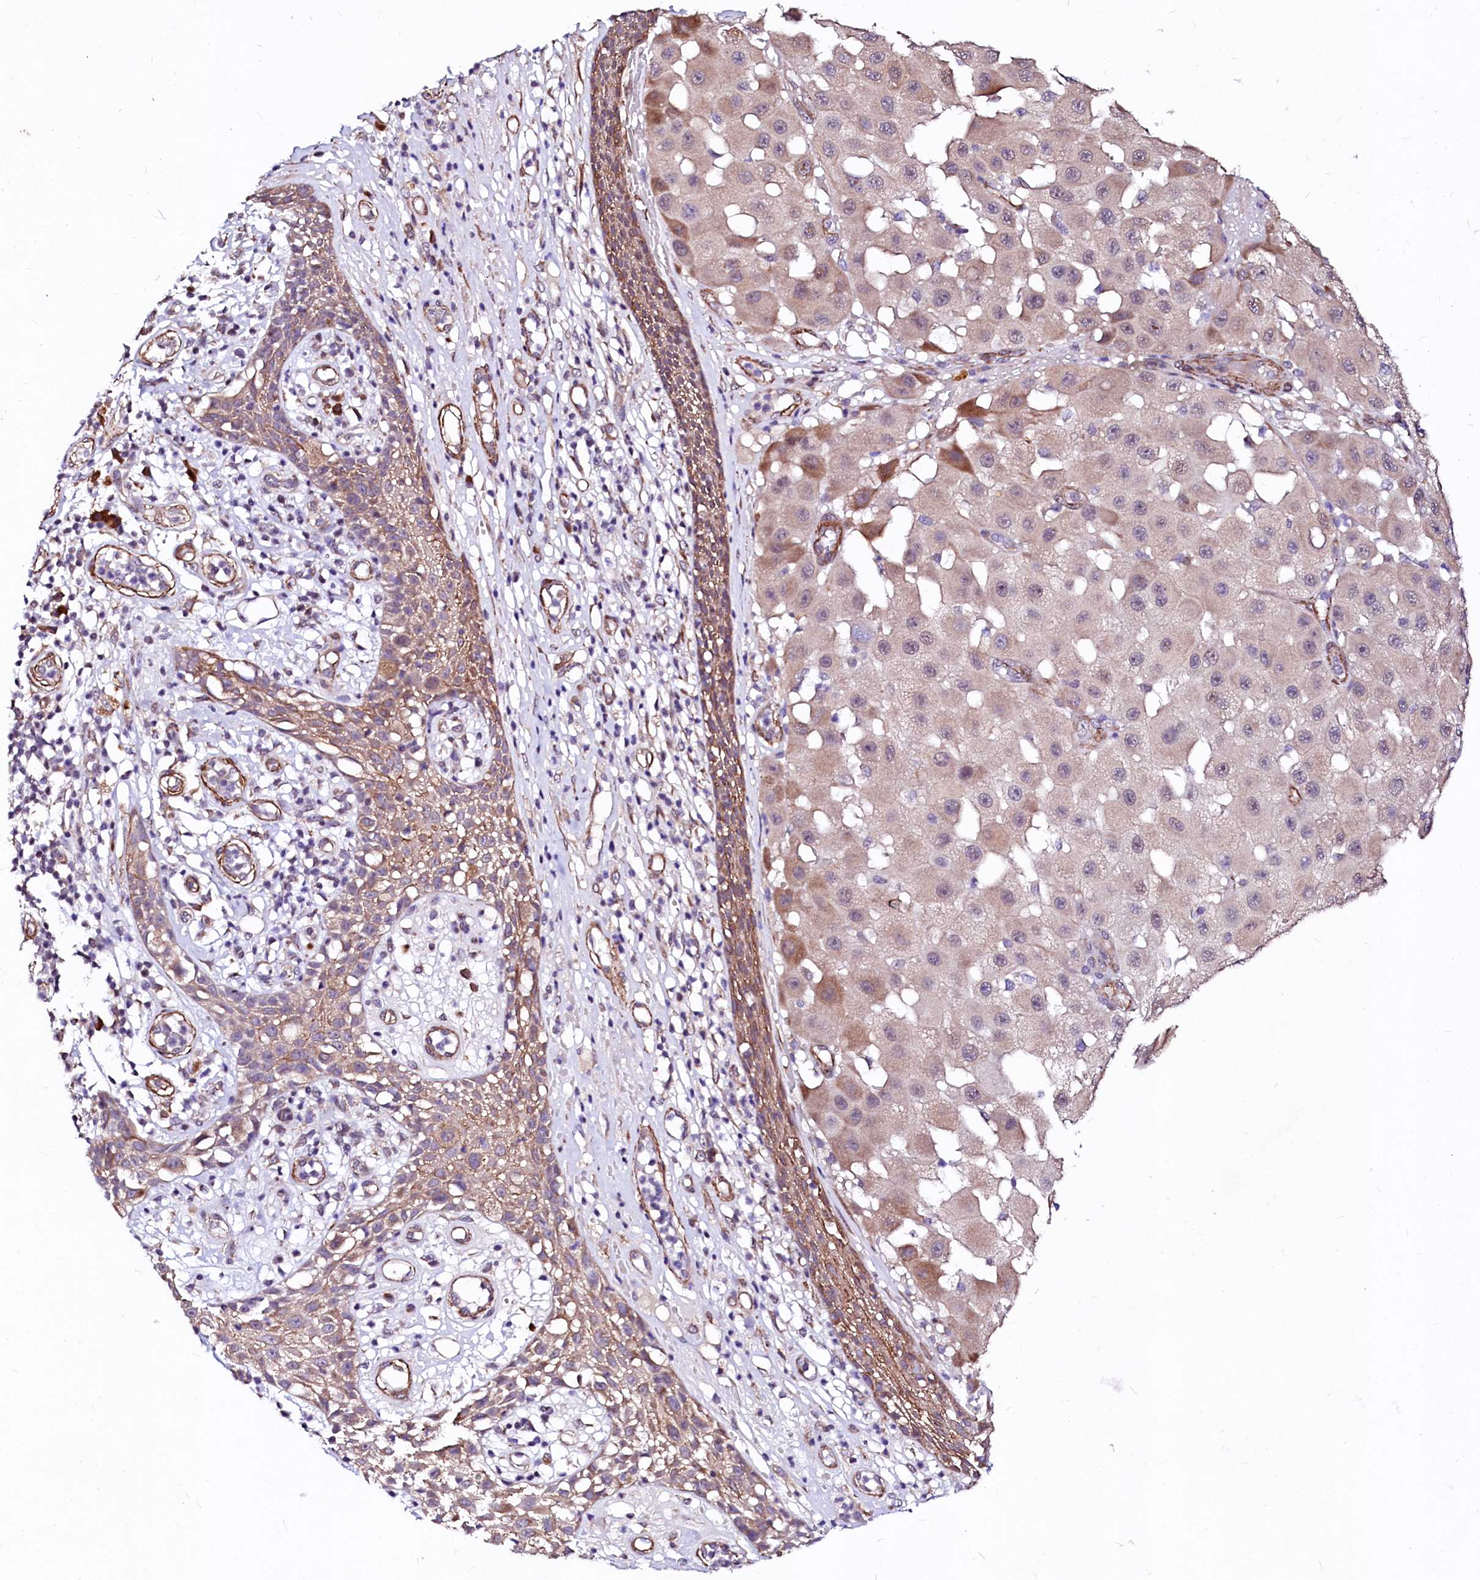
{"staining": {"intensity": "moderate", "quantity": "<25%", "location": "cytoplasmic/membranous"}, "tissue": "melanoma", "cell_type": "Tumor cells", "image_type": "cancer", "snomed": [{"axis": "morphology", "description": "Malignant melanoma, NOS"}, {"axis": "topography", "description": "Skin"}], "caption": "This is a photomicrograph of immunohistochemistry (IHC) staining of malignant melanoma, which shows moderate staining in the cytoplasmic/membranous of tumor cells.", "gene": "GPR176", "patient": {"sex": "female", "age": 81}}